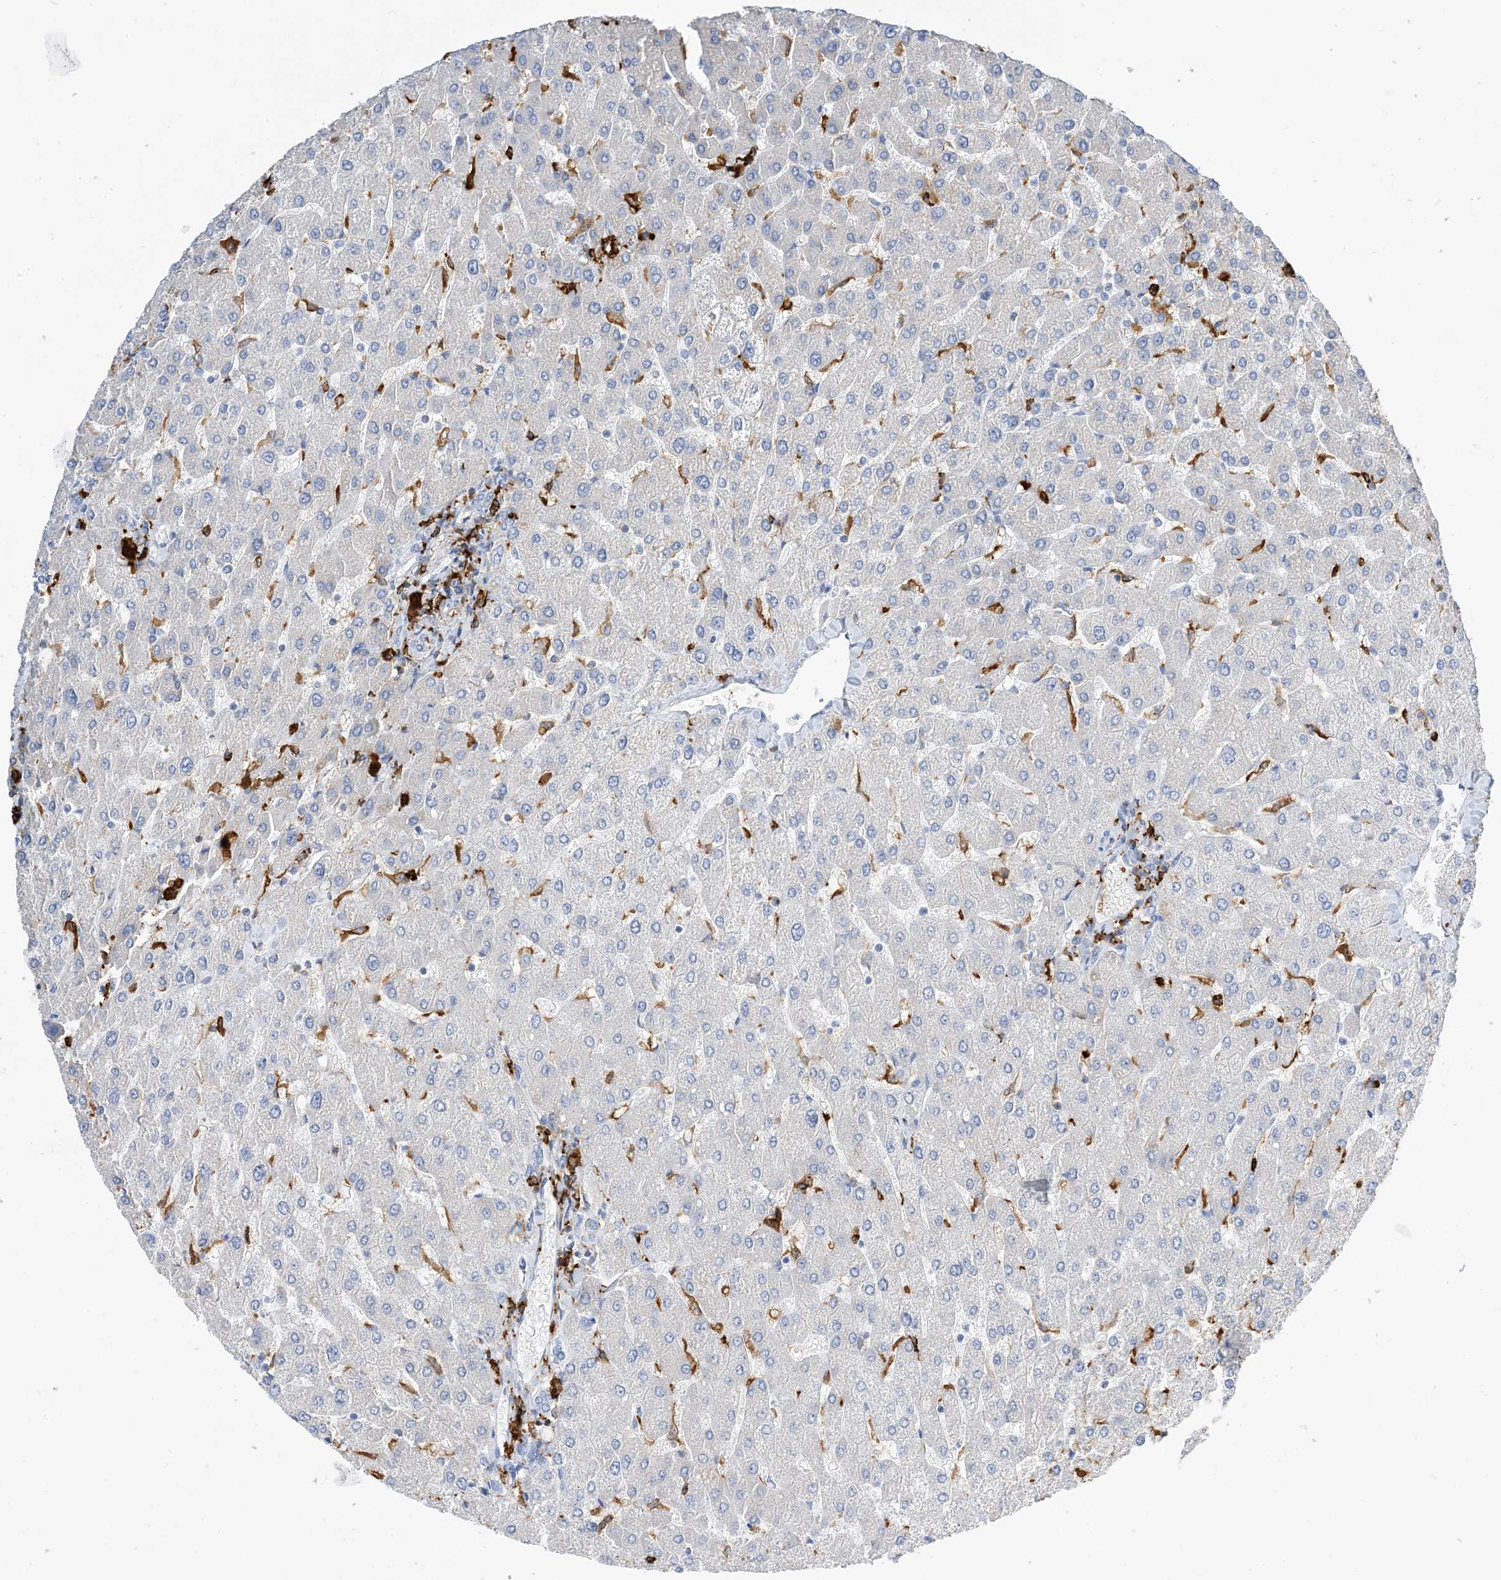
{"staining": {"intensity": "negative", "quantity": "none", "location": "none"}, "tissue": "liver", "cell_type": "Cholangiocytes", "image_type": "normal", "snomed": [{"axis": "morphology", "description": "Normal tissue, NOS"}, {"axis": "topography", "description": "Liver"}], "caption": "Cholangiocytes show no significant protein positivity in unremarkable liver. (DAB (3,3'-diaminobenzidine) IHC visualized using brightfield microscopy, high magnification).", "gene": "DPH3", "patient": {"sex": "male", "age": 55}}